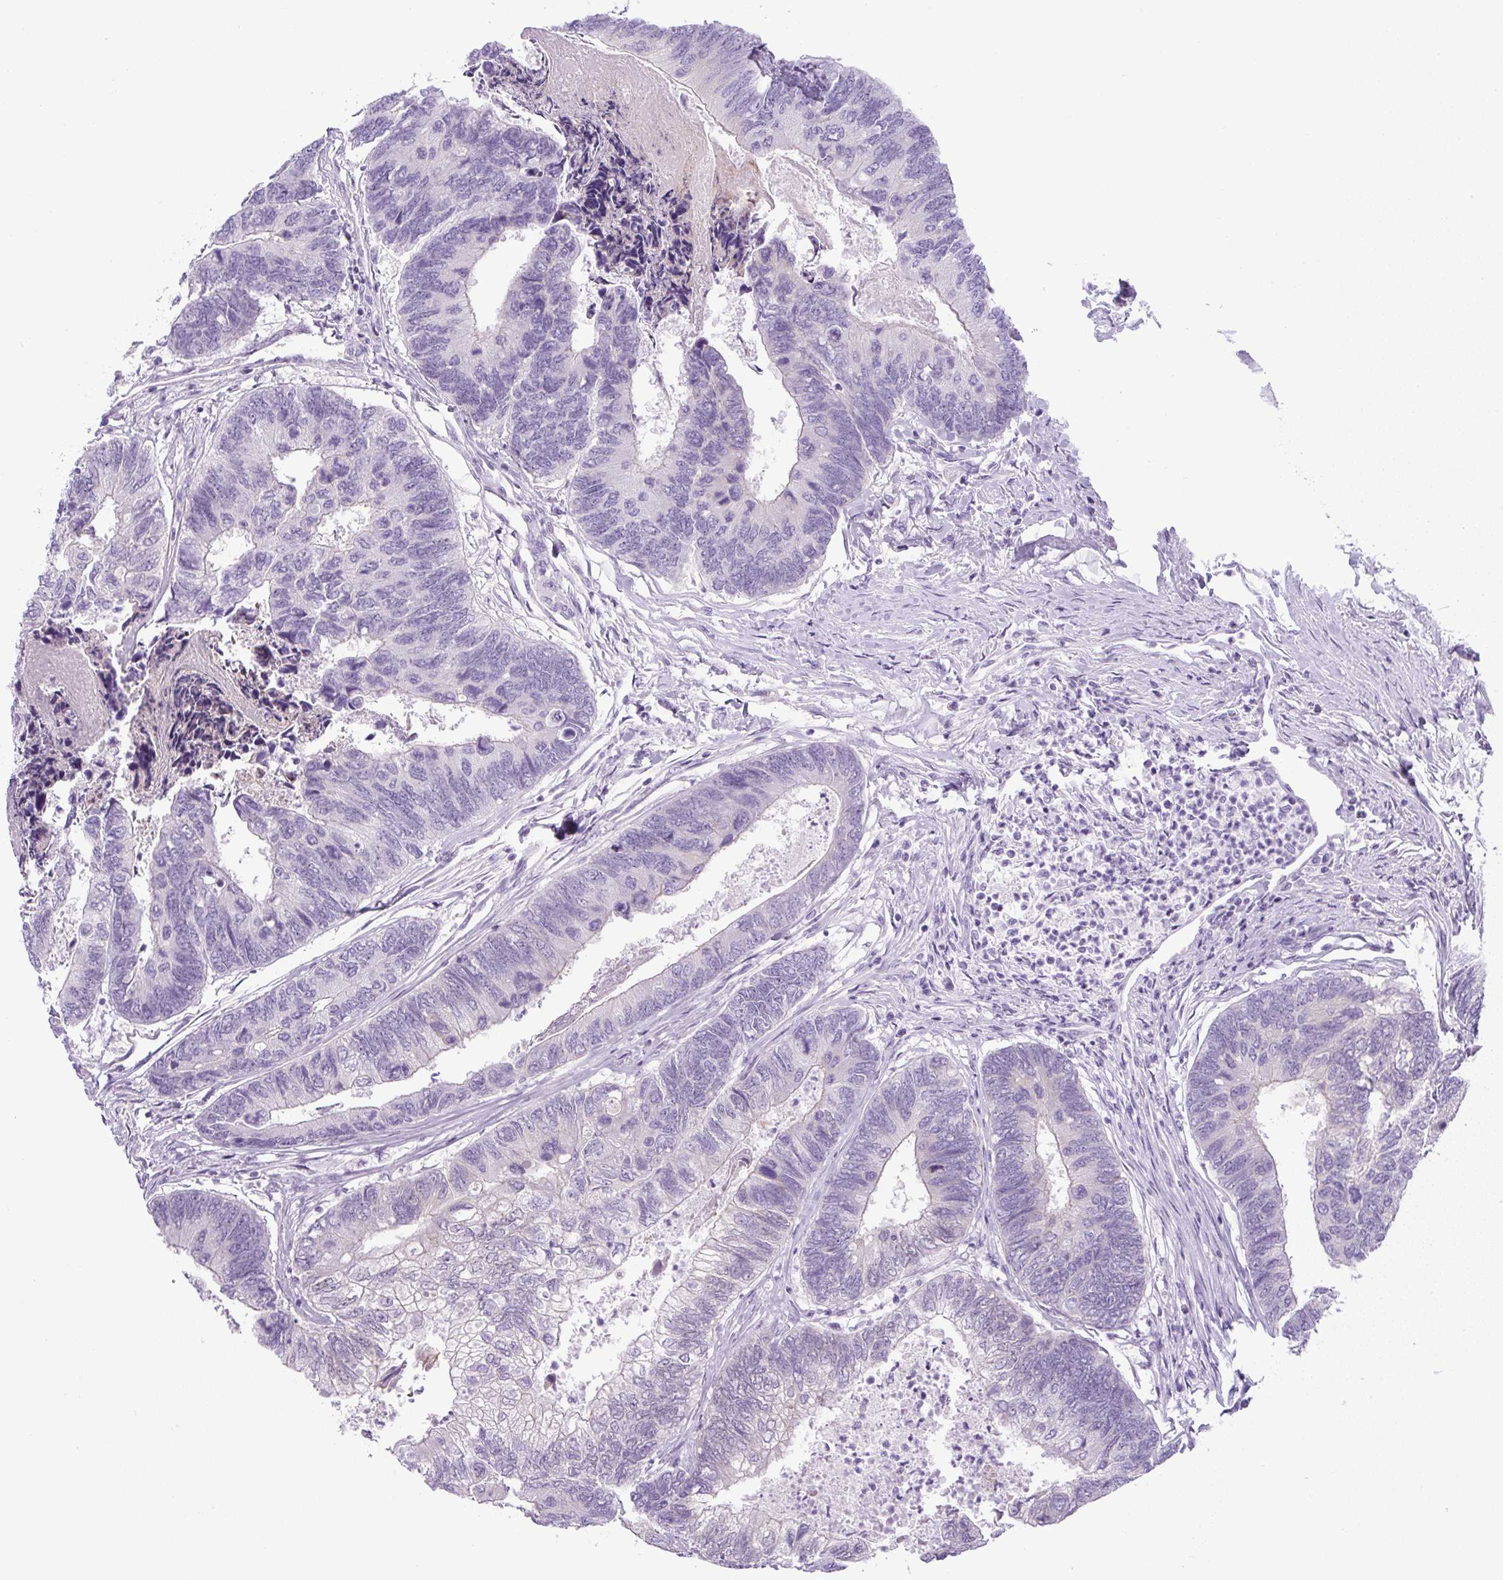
{"staining": {"intensity": "negative", "quantity": "none", "location": "none"}, "tissue": "colorectal cancer", "cell_type": "Tumor cells", "image_type": "cancer", "snomed": [{"axis": "morphology", "description": "Adenocarcinoma, NOS"}, {"axis": "topography", "description": "Colon"}], "caption": "The IHC photomicrograph has no significant positivity in tumor cells of colorectal adenocarcinoma tissue.", "gene": "ADAMTS19", "patient": {"sex": "female", "age": 67}}